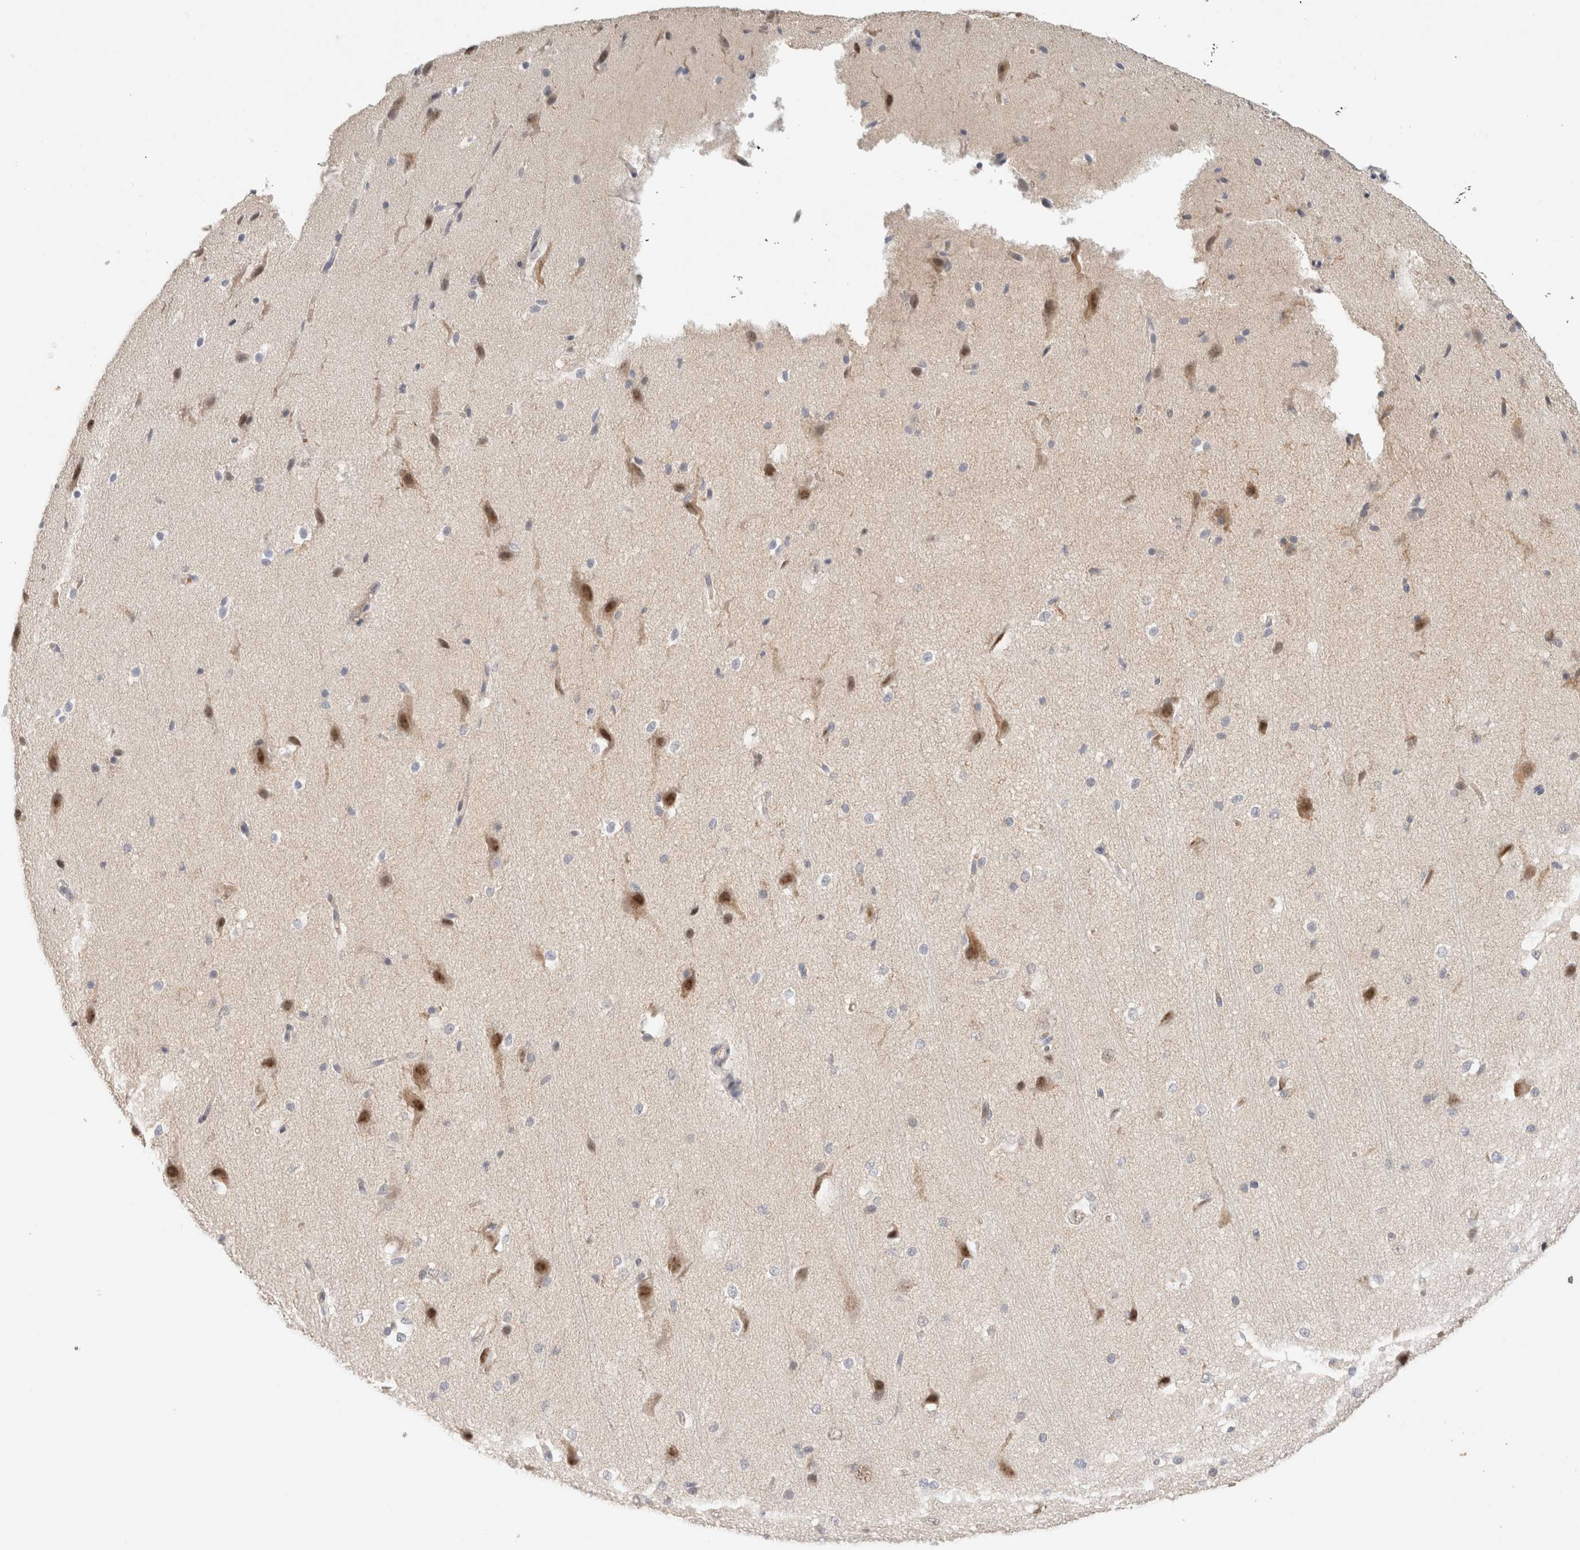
{"staining": {"intensity": "negative", "quantity": "none", "location": "none"}, "tissue": "cerebral cortex", "cell_type": "Endothelial cells", "image_type": "normal", "snomed": [{"axis": "morphology", "description": "Normal tissue, NOS"}, {"axis": "morphology", "description": "Developmental malformation"}, {"axis": "topography", "description": "Cerebral cortex"}], "caption": "IHC photomicrograph of benign cerebral cortex stained for a protein (brown), which demonstrates no expression in endothelial cells.", "gene": "MRM3", "patient": {"sex": "female", "age": 30}}